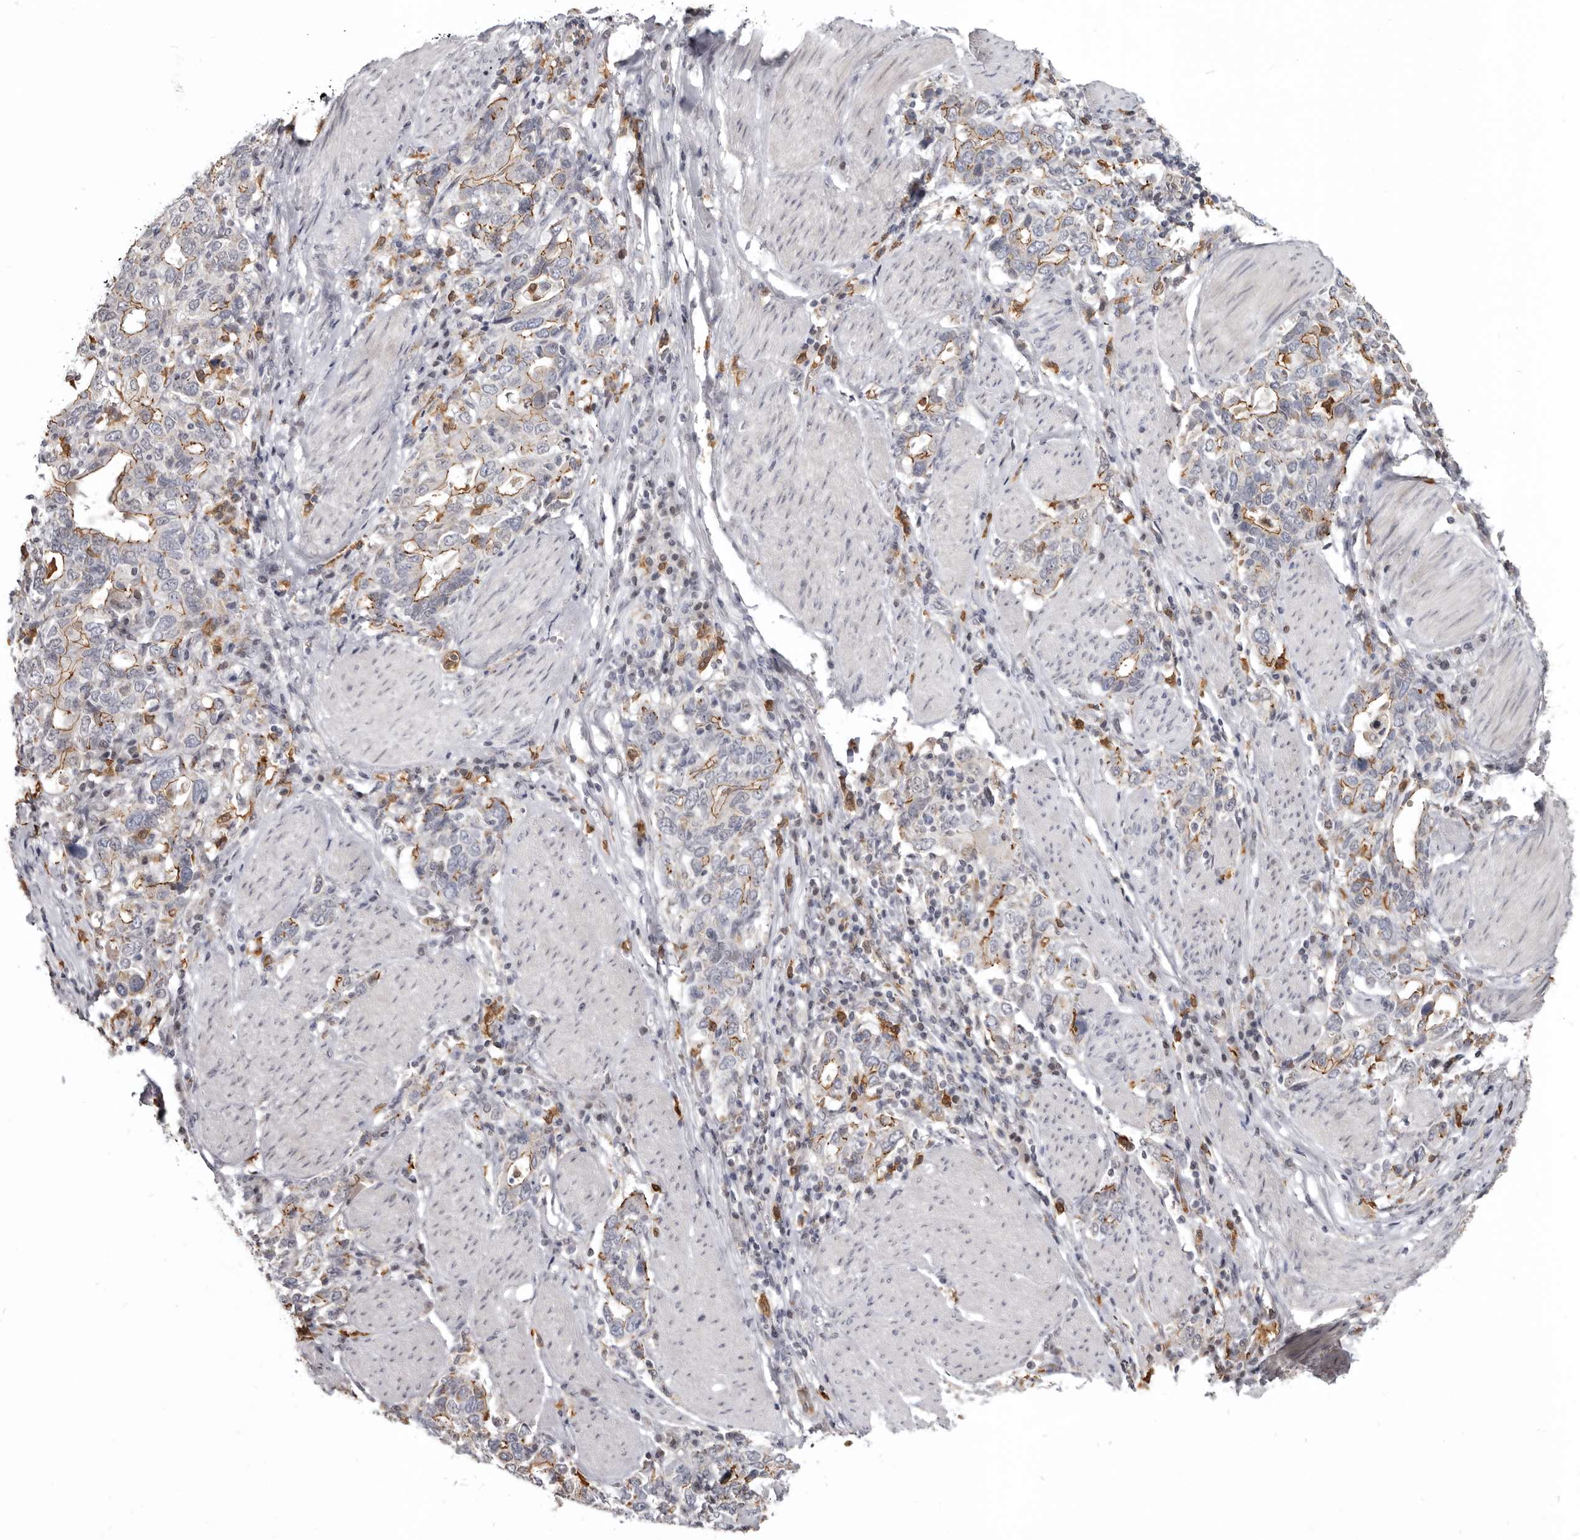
{"staining": {"intensity": "moderate", "quantity": "25%-75%", "location": "cytoplasmic/membranous"}, "tissue": "stomach cancer", "cell_type": "Tumor cells", "image_type": "cancer", "snomed": [{"axis": "morphology", "description": "Adenocarcinoma, NOS"}, {"axis": "topography", "description": "Stomach, upper"}], "caption": "Stomach cancer (adenocarcinoma) stained with a protein marker shows moderate staining in tumor cells.", "gene": "CGN", "patient": {"sex": "male", "age": 62}}